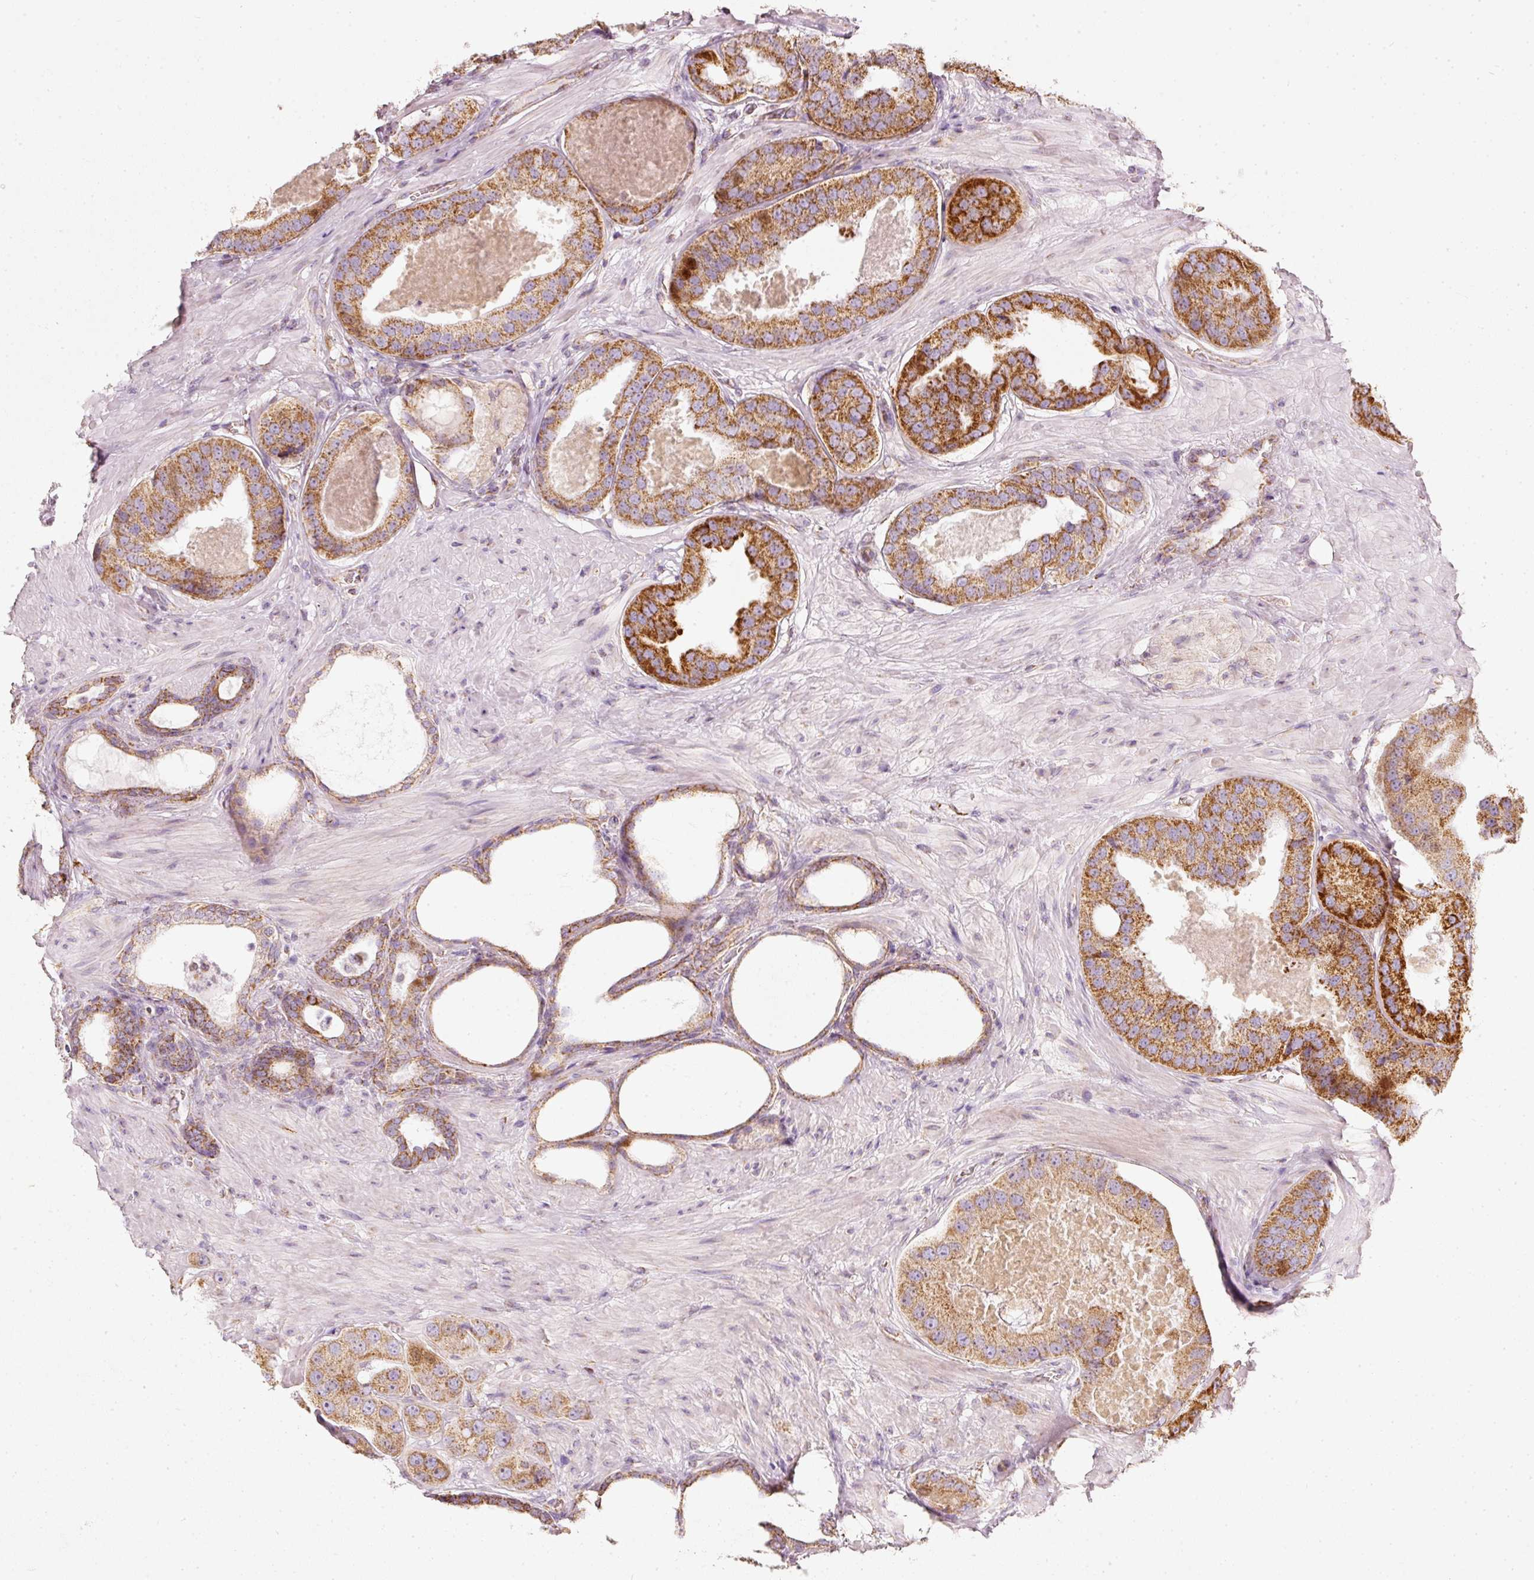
{"staining": {"intensity": "strong", "quantity": ">75%", "location": "cytoplasmic/membranous,nuclear"}, "tissue": "prostate cancer", "cell_type": "Tumor cells", "image_type": "cancer", "snomed": [{"axis": "morphology", "description": "Adenocarcinoma, High grade"}, {"axis": "topography", "description": "Prostate"}], "caption": "A brown stain labels strong cytoplasmic/membranous and nuclear staining of a protein in adenocarcinoma (high-grade) (prostate) tumor cells.", "gene": "DUT", "patient": {"sex": "male", "age": 63}}